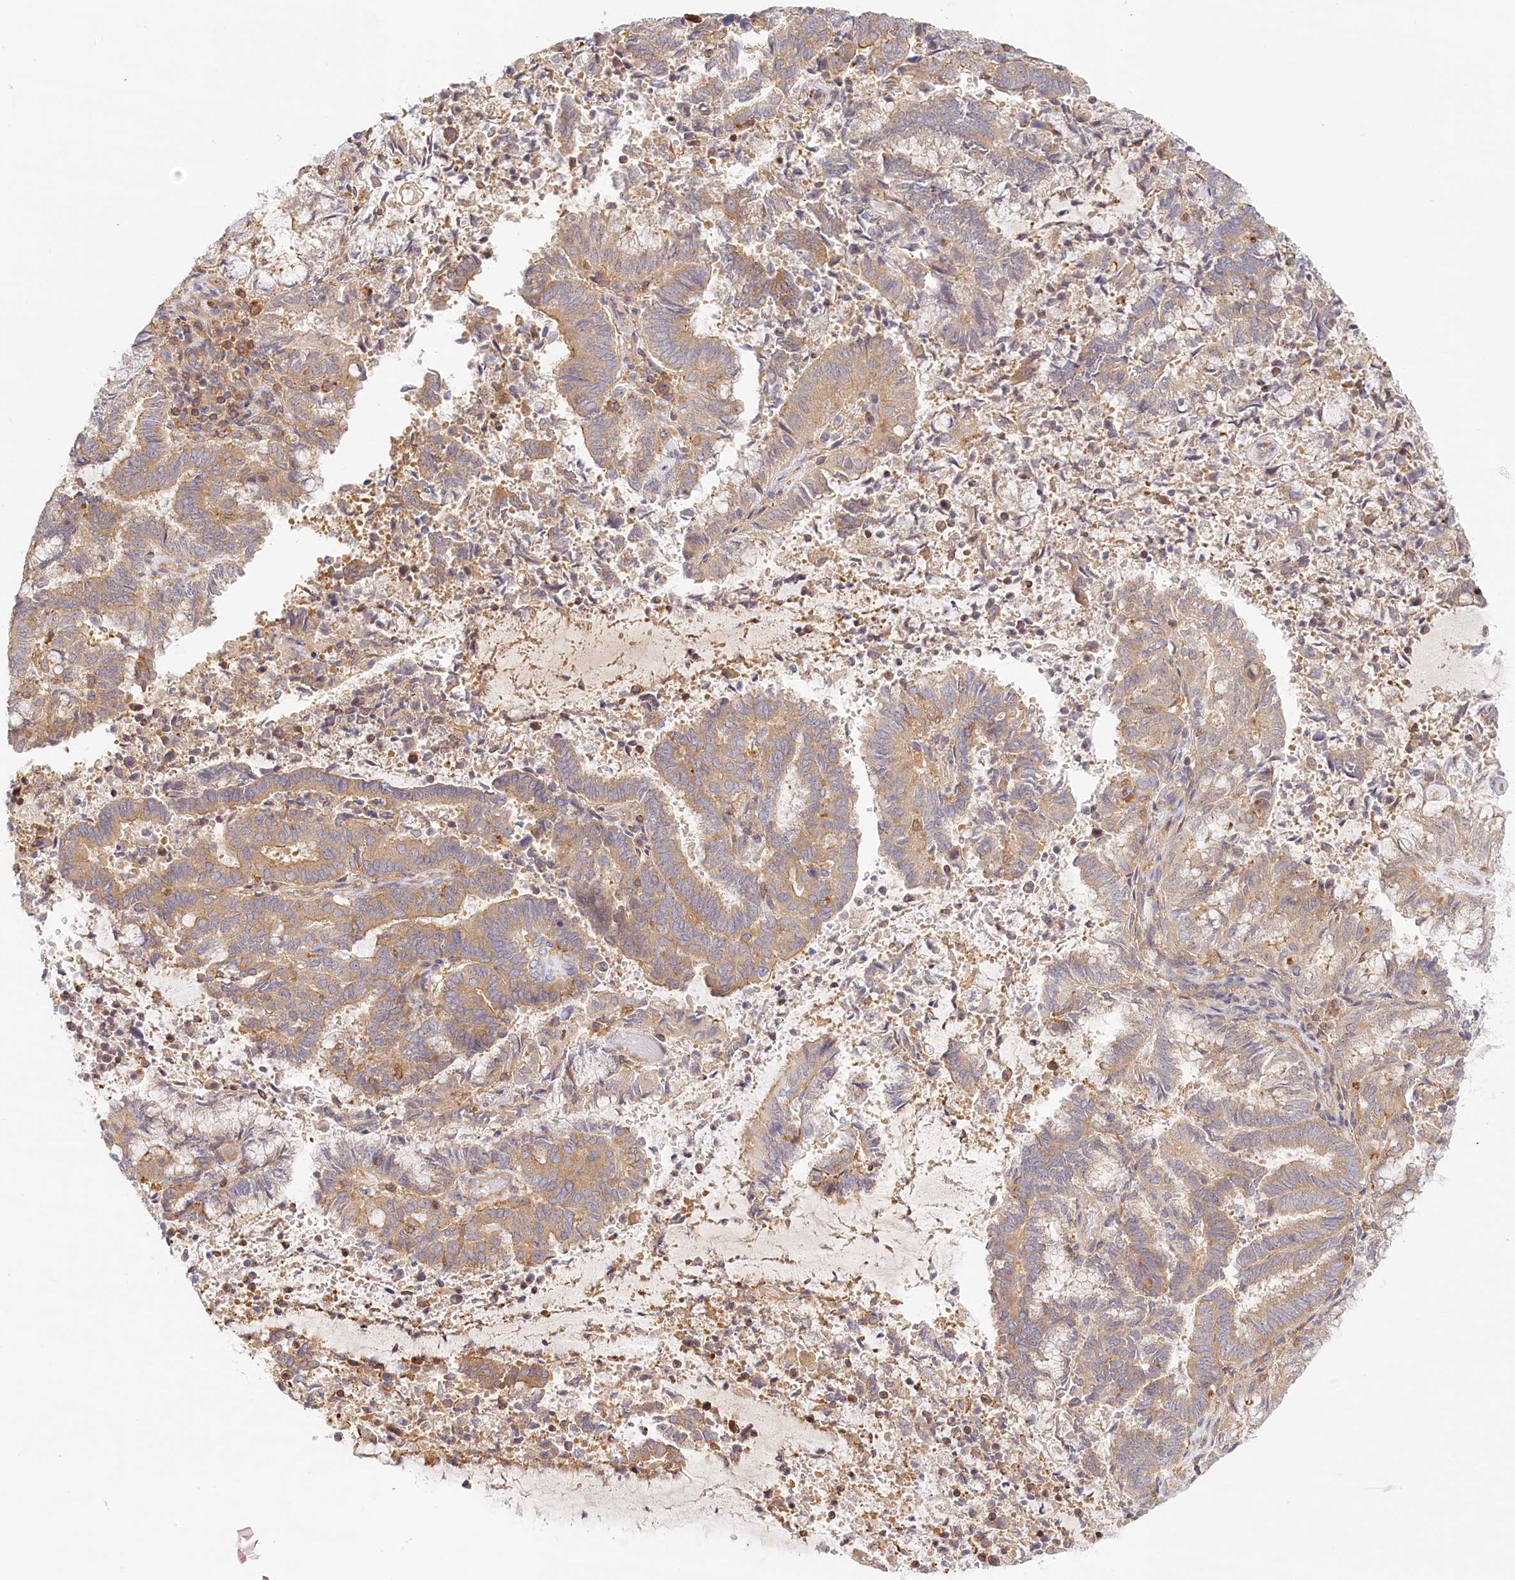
{"staining": {"intensity": "weak", "quantity": ">75%", "location": "cytoplasmic/membranous"}, "tissue": "endometrial cancer", "cell_type": "Tumor cells", "image_type": "cancer", "snomed": [{"axis": "morphology", "description": "Adenocarcinoma, NOS"}, {"axis": "topography", "description": "Endometrium"}], "caption": "This is an image of immunohistochemistry (IHC) staining of adenocarcinoma (endometrial), which shows weak positivity in the cytoplasmic/membranous of tumor cells.", "gene": "UMPS", "patient": {"sex": "female", "age": 80}}